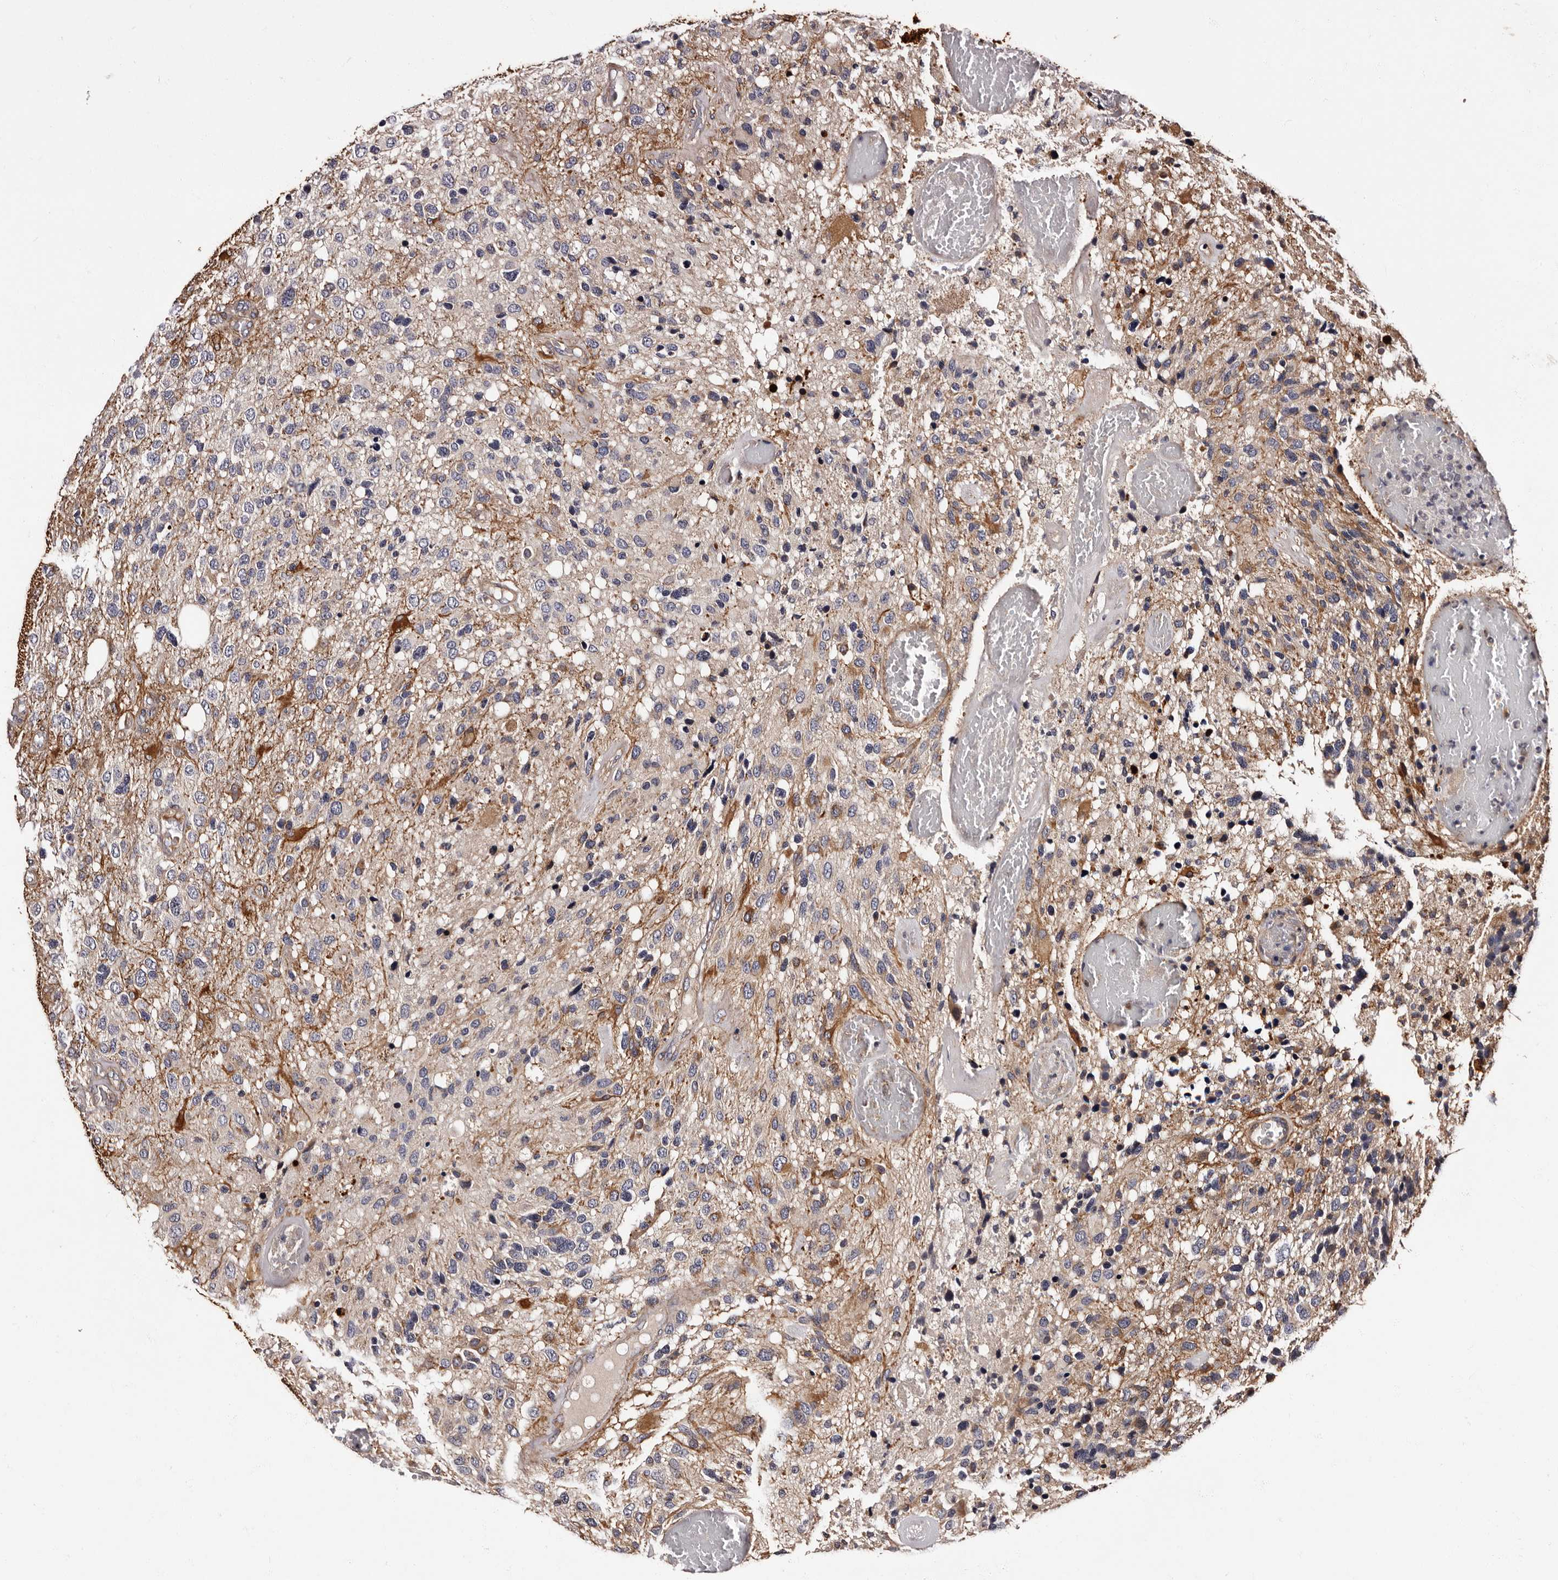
{"staining": {"intensity": "negative", "quantity": "none", "location": "none"}, "tissue": "glioma", "cell_type": "Tumor cells", "image_type": "cancer", "snomed": [{"axis": "morphology", "description": "Glioma, malignant, High grade"}, {"axis": "topography", "description": "Brain"}], "caption": "Glioma stained for a protein using immunohistochemistry (IHC) reveals no positivity tumor cells.", "gene": "ADCK5", "patient": {"sex": "female", "age": 58}}